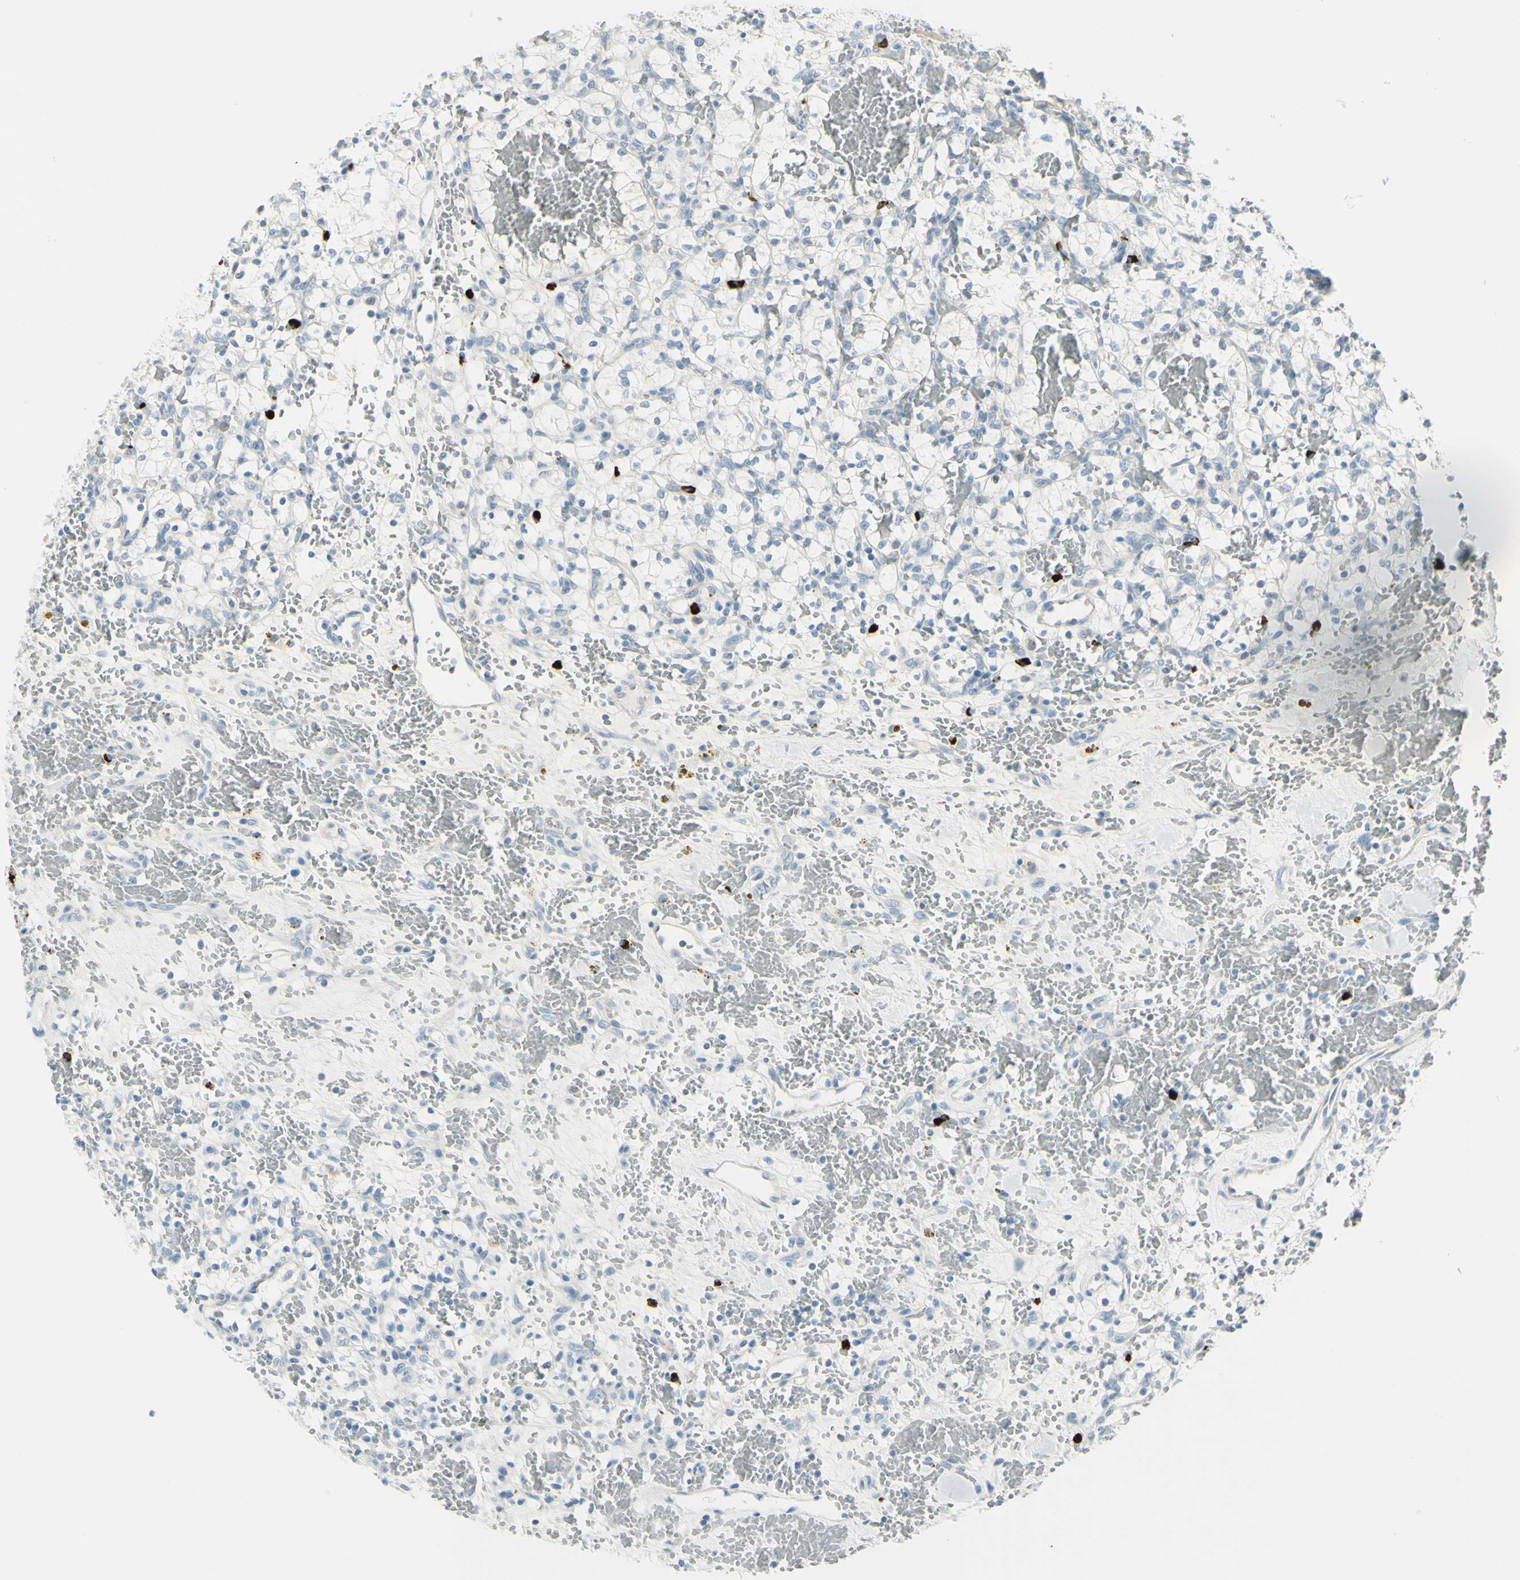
{"staining": {"intensity": "negative", "quantity": "none", "location": "none"}, "tissue": "renal cancer", "cell_type": "Tumor cells", "image_type": "cancer", "snomed": [{"axis": "morphology", "description": "Adenocarcinoma, NOS"}, {"axis": "topography", "description": "Kidney"}], "caption": "There is no significant staining in tumor cells of renal cancer (adenocarcinoma).", "gene": "DLG4", "patient": {"sex": "female", "age": 60}}